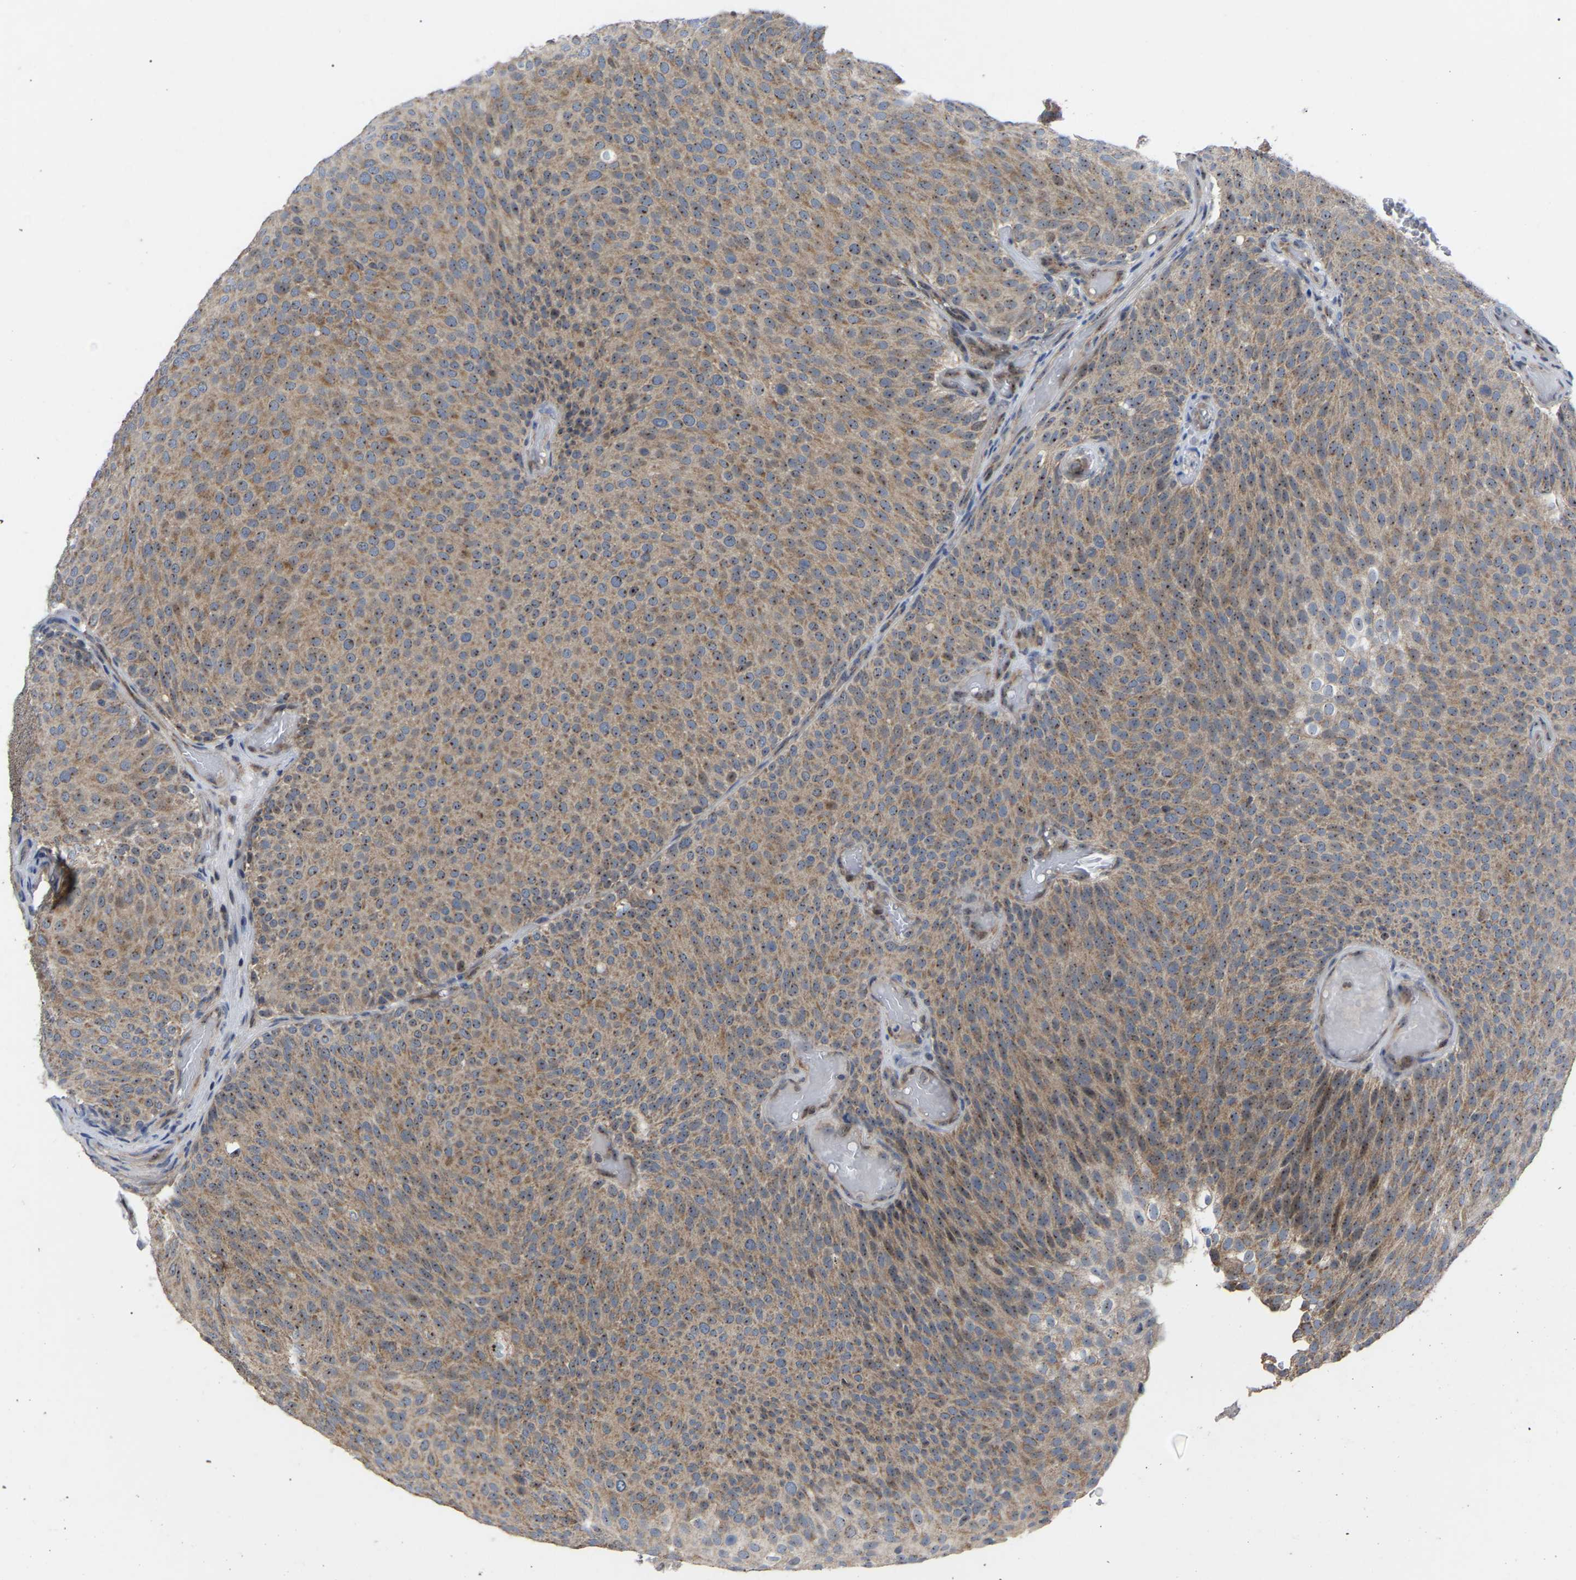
{"staining": {"intensity": "moderate", "quantity": ">75%", "location": "cytoplasmic/membranous,nuclear"}, "tissue": "urothelial cancer", "cell_type": "Tumor cells", "image_type": "cancer", "snomed": [{"axis": "morphology", "description": "Urothelial carcinoma, Low grade"}, {"axis": "topography", "description": "Urinary bladder"}], "caption": "Urothelial cancer was stained to show a protein in brown. There is medium levels of moderate cytoplasmic/membranous and nuclear positivity in approximately >75% of tumor cells. The staining is performed using DAB brown chromogen to label protein expression. The nuclei are counter-stained blue using hematoxylin.", "gene": "NOP53", "patient": {"sex": "male", "age": 78}}